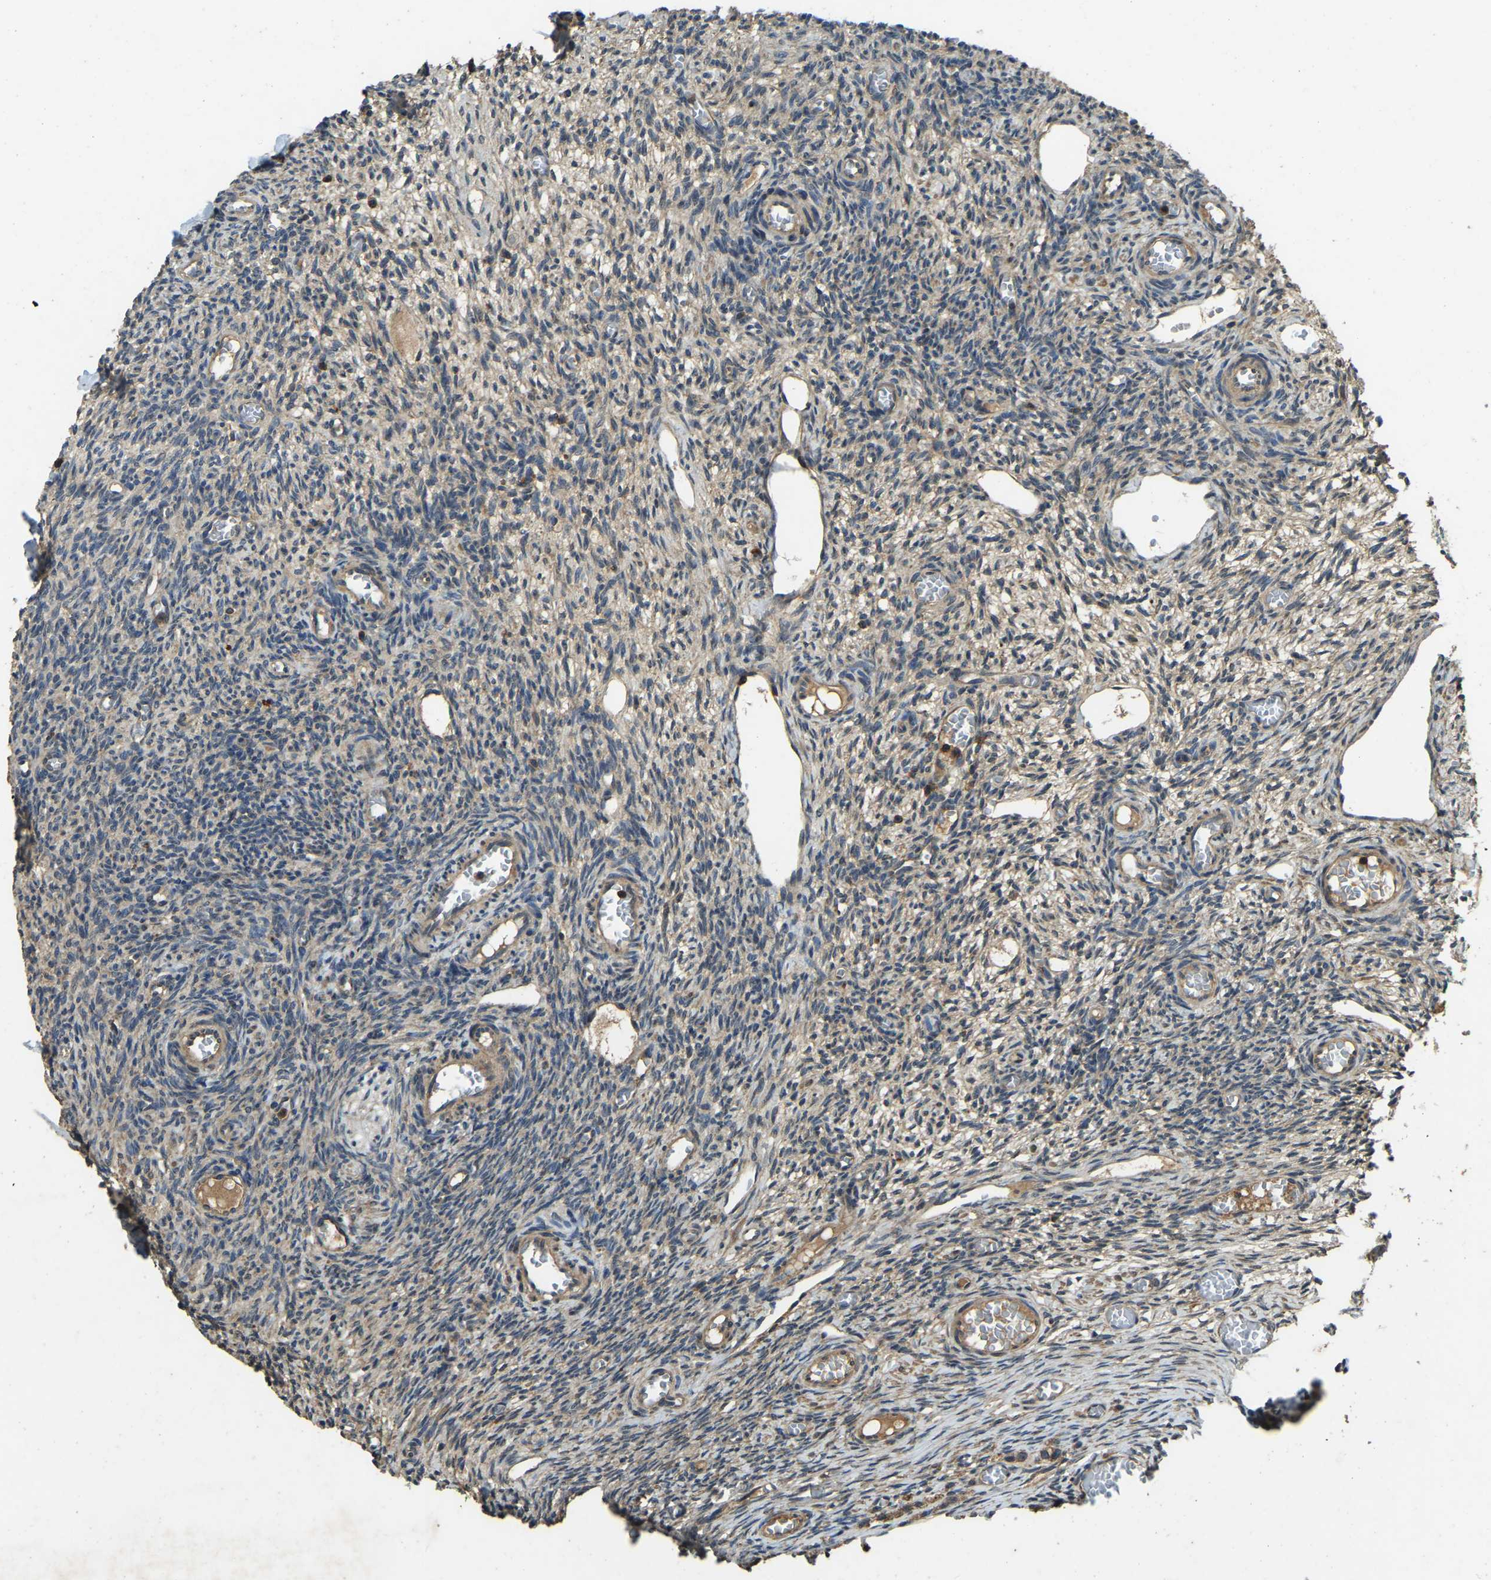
{"staining": {"intensity": "weak", "quantity": "25%-75%", "location": "cytoplasmic/membranous"}, "tissue": "ovary", "cell_type": "Ovarian stroma cells", "image_type": "normal", "snomed": [{"axis": "morphology", "description": "Normal tissue, NOS"}, {"axis": "topography", "description": "Ovary"}], "caption": "Weak cytoplasmic/membranous staining is appreciated in about 25%-75% of ovarian stroma cells in normal ovary.", "gene": "ATP8B1", "patient": {"sex": "female", "age": 27}}